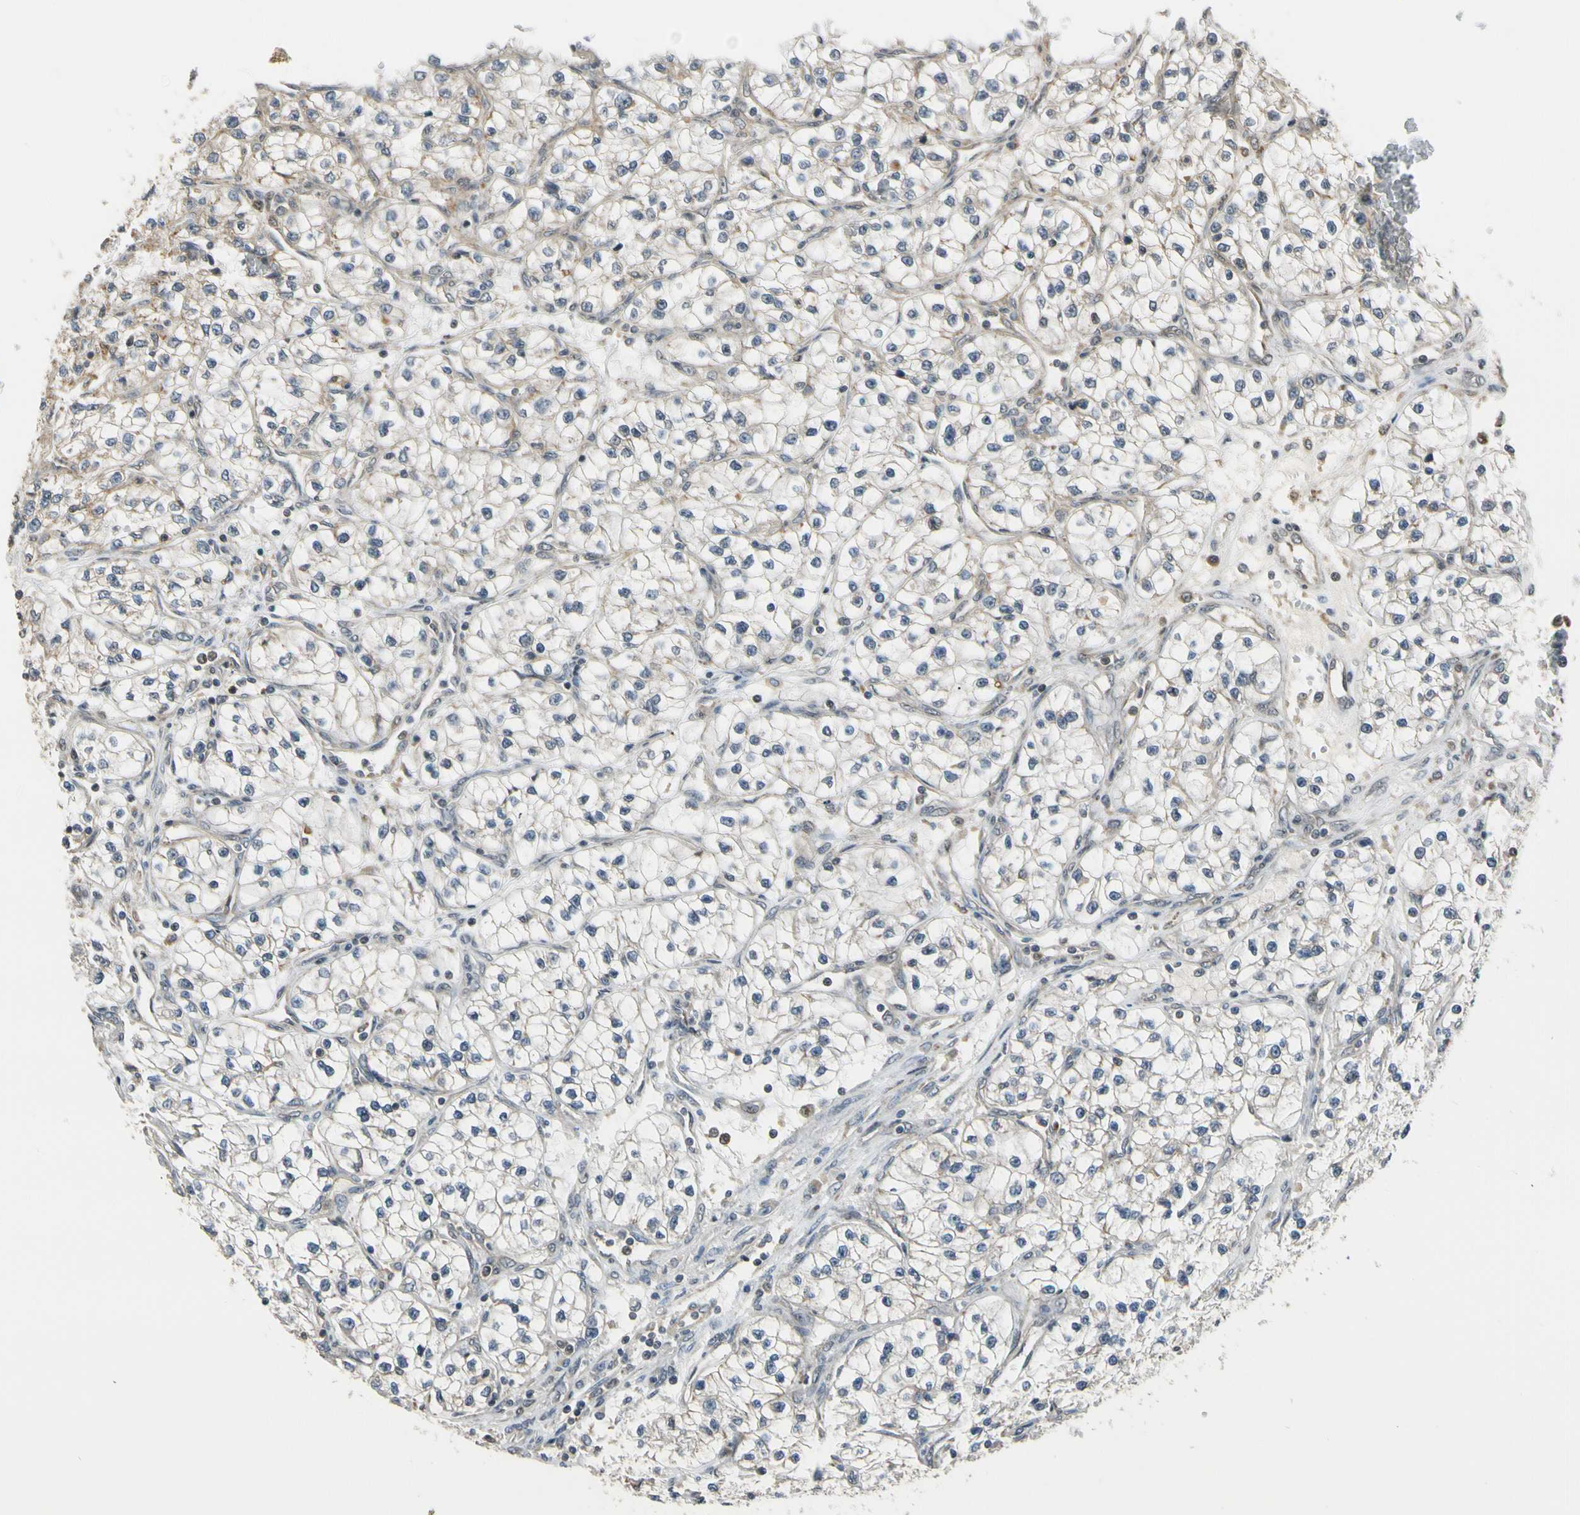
{"staining": {"intensity": "negative", "quantity": "none", "location": "none"}, "tissue": "renal cancer", "cell_type": "Tumor cells", "image_type": "cancer", "snomed": [{"axis": "morphology", "description": "Adenocarcinoma, NOS"}, {"axis": "topography", "description": "Kidney"}], "caption": "DAB immunohistochemical staining of renal cancer demonstrates no significant staining in tumor cells. The staining was performed using DAB (3,3'-diaminobenzidine) to visualize the protein expression in brown, while the nuclei were stained in blue with hematoxylin (Magnification: 20x).", "gene": "LAMTOR1", "patient": {"sex": "female", "age": 57}}